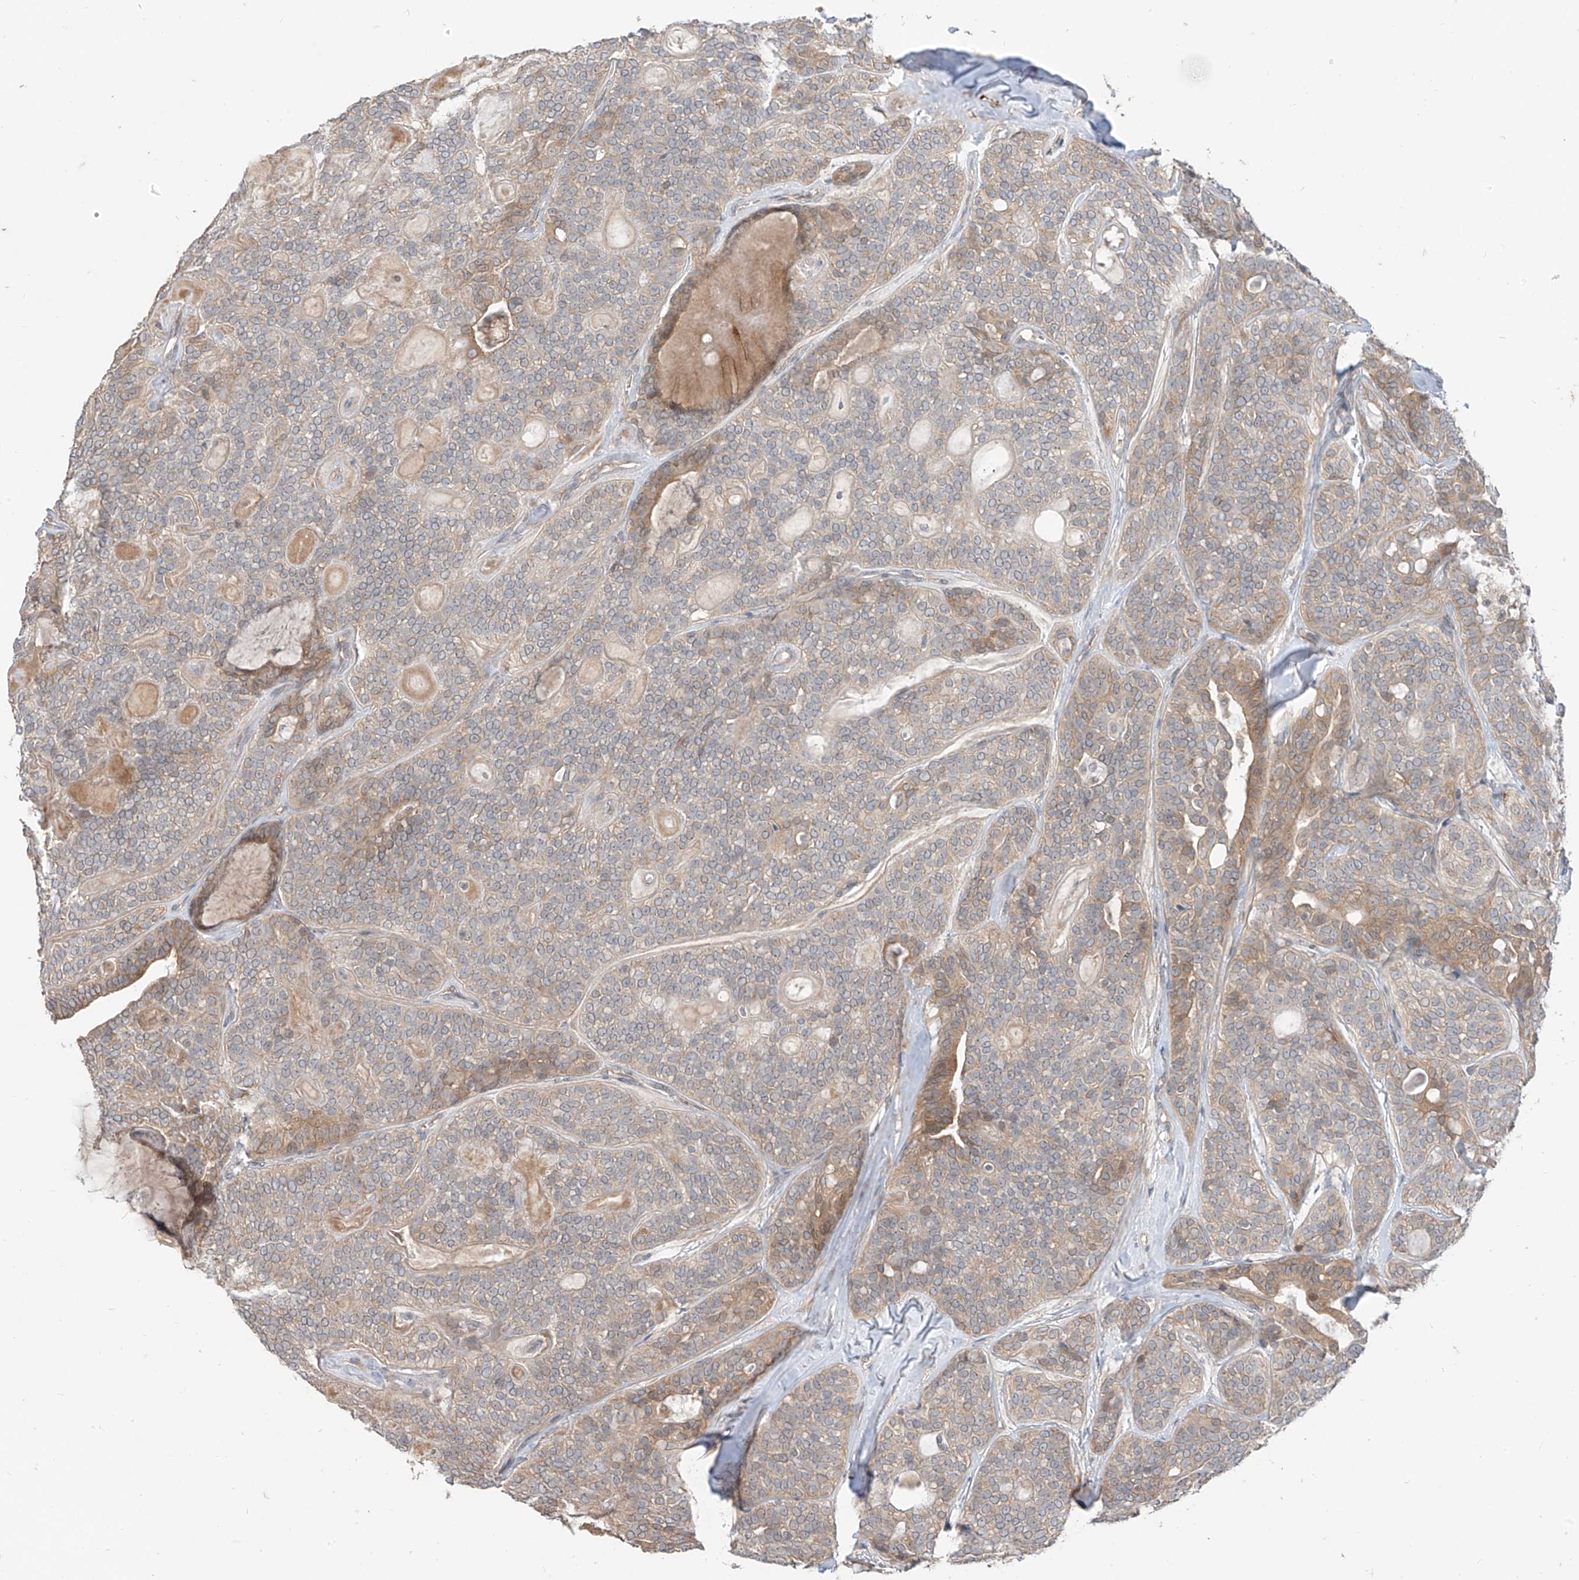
{"staining": {"intensity": "weak", "quantity": "25%-75%", "location": "cytoplasmic/membranous"}, "tissue": "head and neck cancer", "cell_type": "Tumor cells", "image_type": "cancer", "snomed": [{"axis": "morphology", "description": "Adenocarcinoma, NOS"}, {"axis": "topography", "description": "Head-Neck"}], "caption": "A photomicrograph of head and neck cancer (adenocarcinoma) stained for a protein displays weak cytoplasmic/membranous brown staining in tumor cells.", "gene": "MTUS2", "patient": {"sex": "male", "age": 66}}